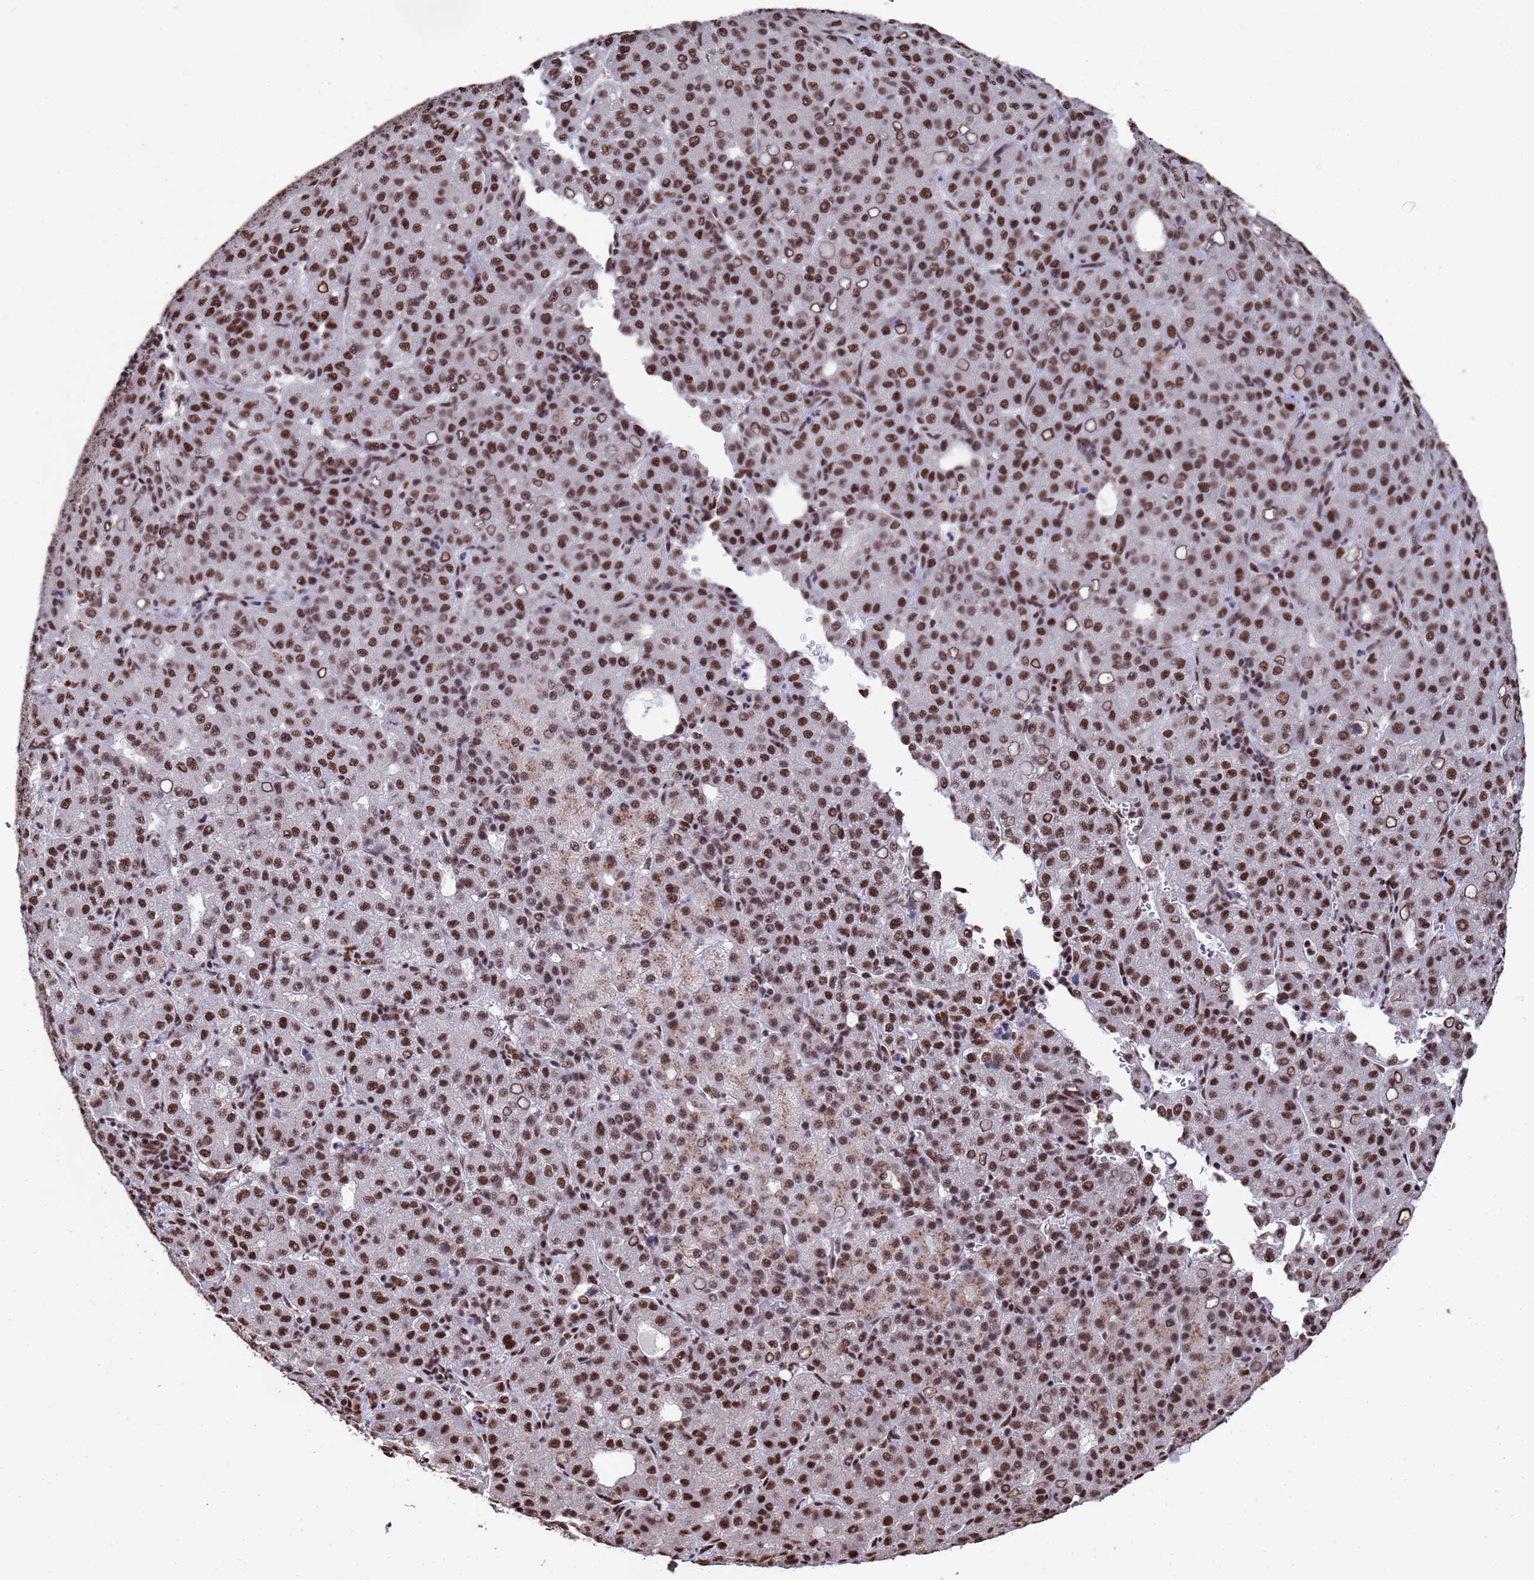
{"staining": {"intensity": "moderate", "quantity": ">75%", "location": "nuclear"}, "tissue": "liver cancer", "cell_type": "Tumor cells", "image_type": "cancer", "snomed": [{"axis": "morphology", "description": "Carcinoma, Hepatocellular, NOS"}, {"axis": "topography", "description": "Liver"}], "caption": "Liver cancer stained for a protein (brown) displays moderate nuclear positive expression in approximately >75% of tumor cells.", "gene": "SF3B2", "patient": {"sex": "male", "age": 65}}